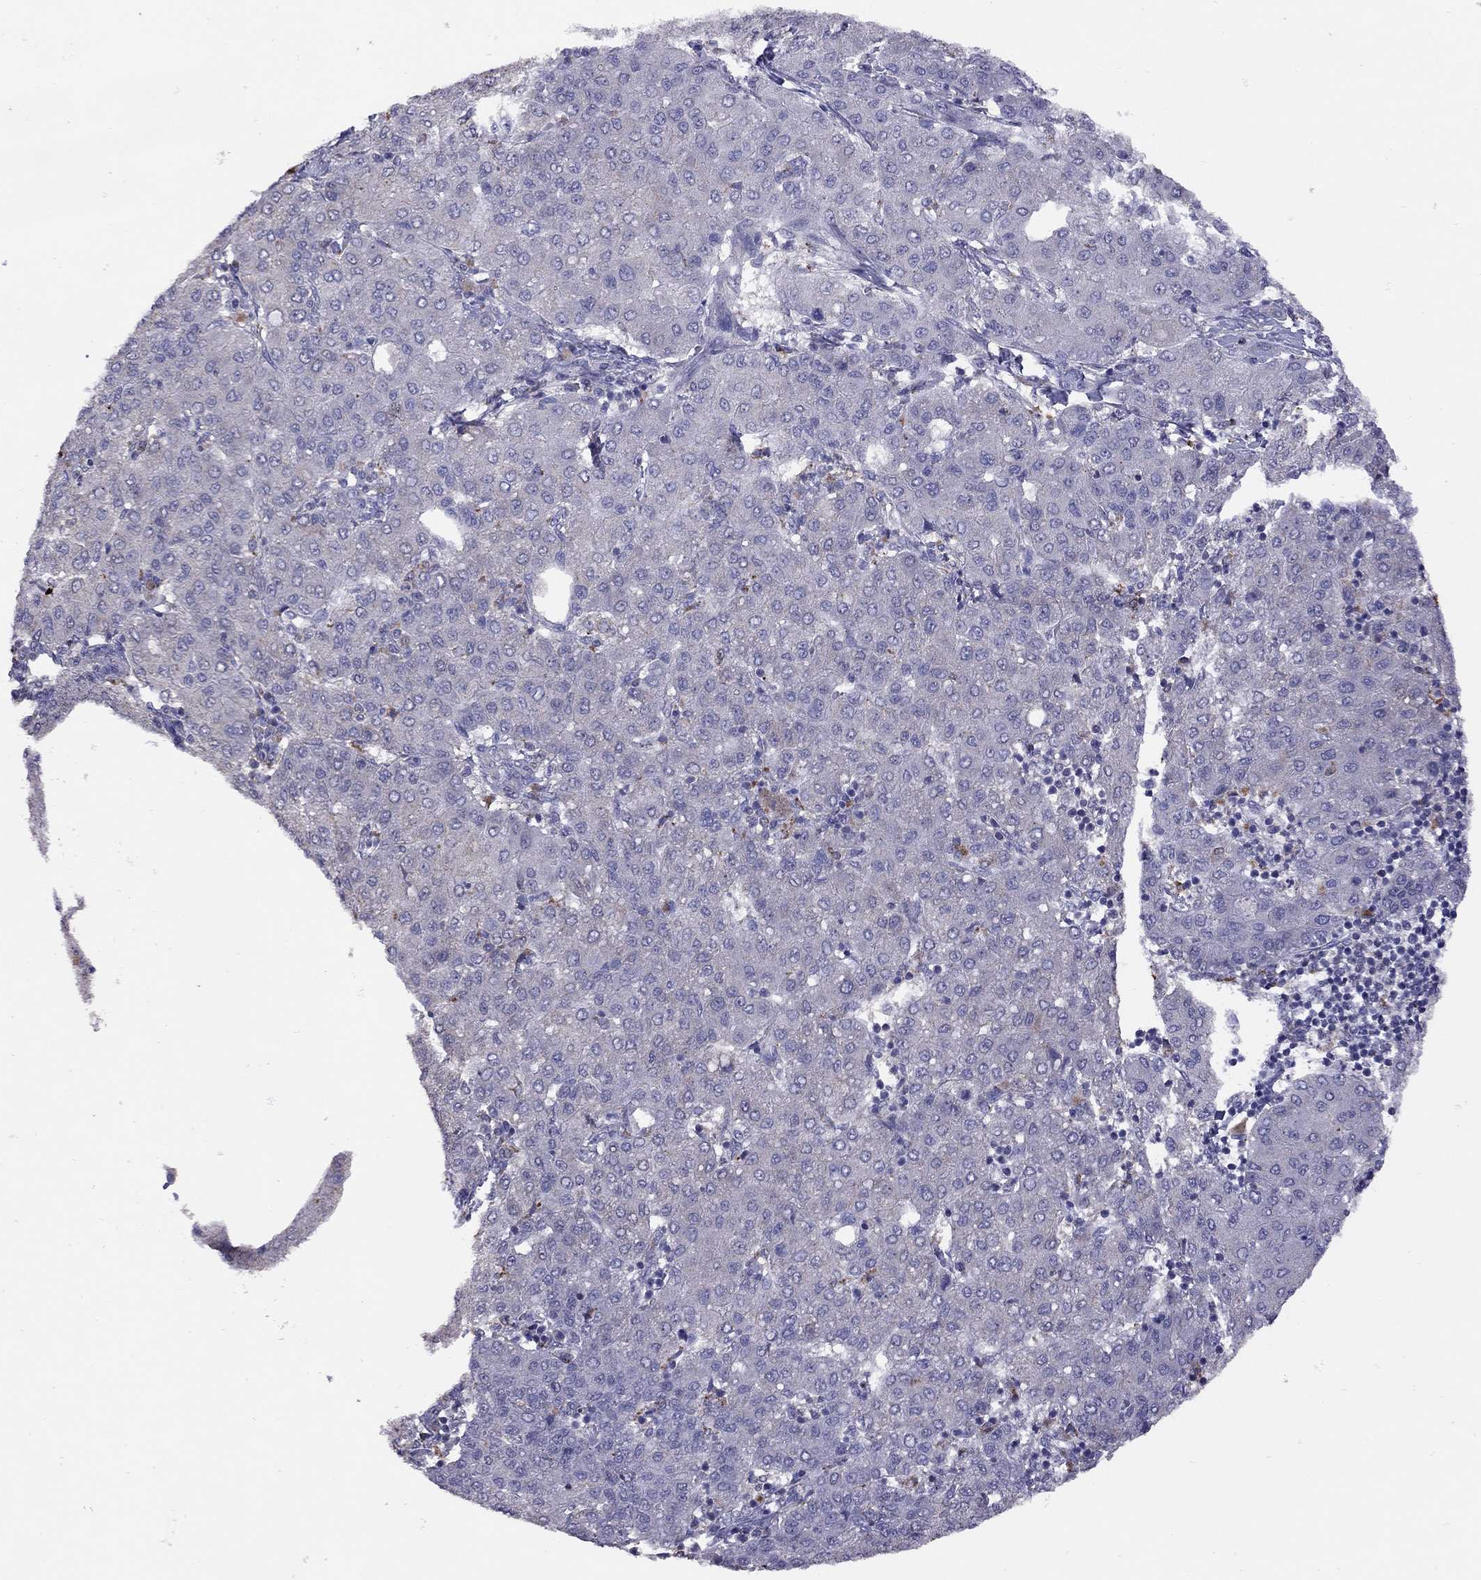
{"staining": {"intensity": "negative", "quantity": "none", "location": "none"}, "tissue": "liver cancer", "cell_type": "Tumor cells", "image_type": "cancer", "snomed": [{"axis": "morphology", "description": "Carcinoma, Hepatocellular, NOS"}, {"axis": "topography", "description": "Liver"}], "caption": "Tumor cells show no significant staining in liver cancer (hepatocellular carcinoma).", "gene": "RTP5", "patient": {"sex": "male", "age": 65}}